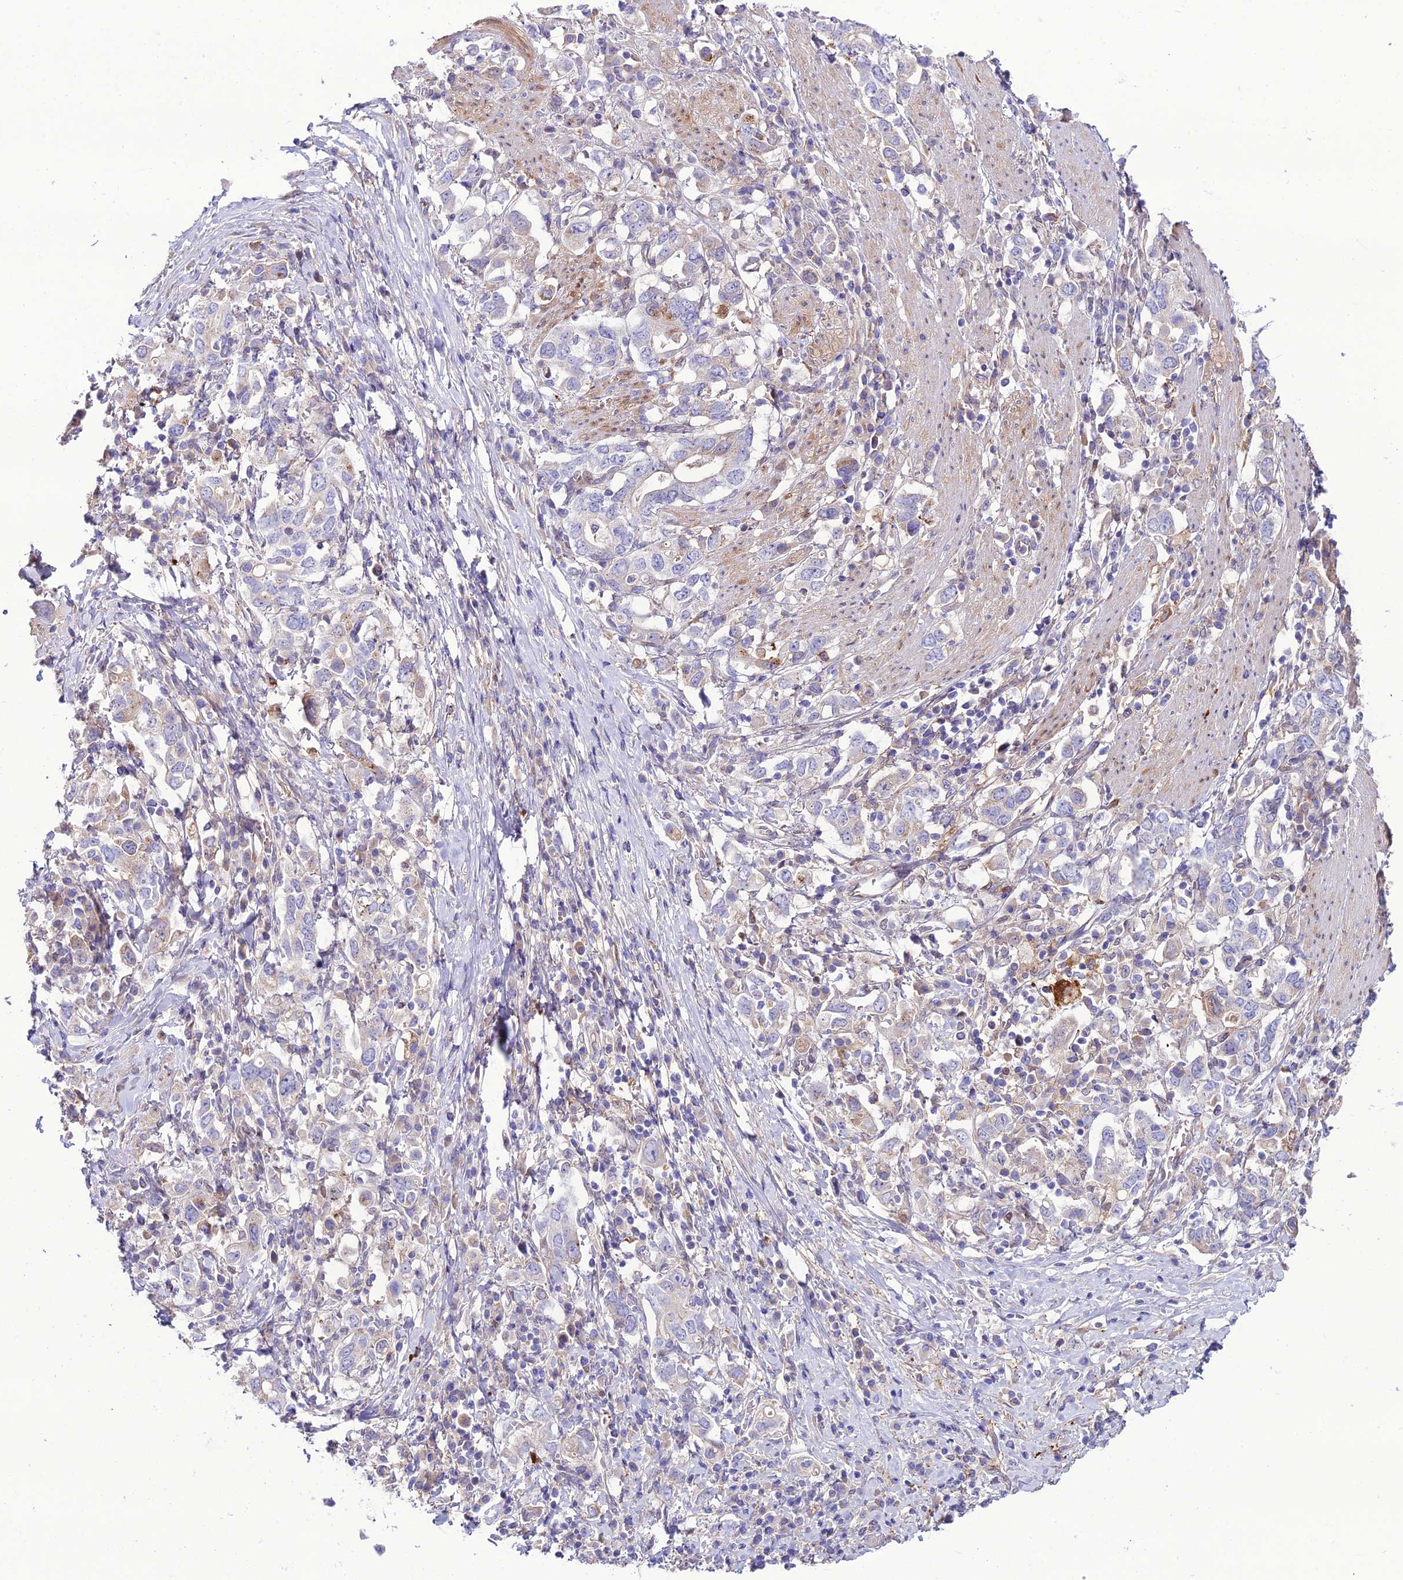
{"staining": {"intensity": "moderate", "quantity": "<25%", "location": "cytoplasmic/membranous"}, "tissue": "stomach cancer", "cell_type": "Tumor cells", "image_type": "cancer", "snomed": [{"axis": "morphology", "description": "Adenocarcinoma, NOS"}, {"axis": "topography", "description": "Stomach, upper"}, {"axis": "topography", "description": "Stomach"}], "caption": "A histopathology image of stomach cancer stained for a protein exhibits moderate cytoplasmic/membranous brown staining in tumor cells. (DAB IHC with brightfield microscopy, high magnification).", "gene": "MB21D2", "patient": {"sex": "male", "age": 62}}